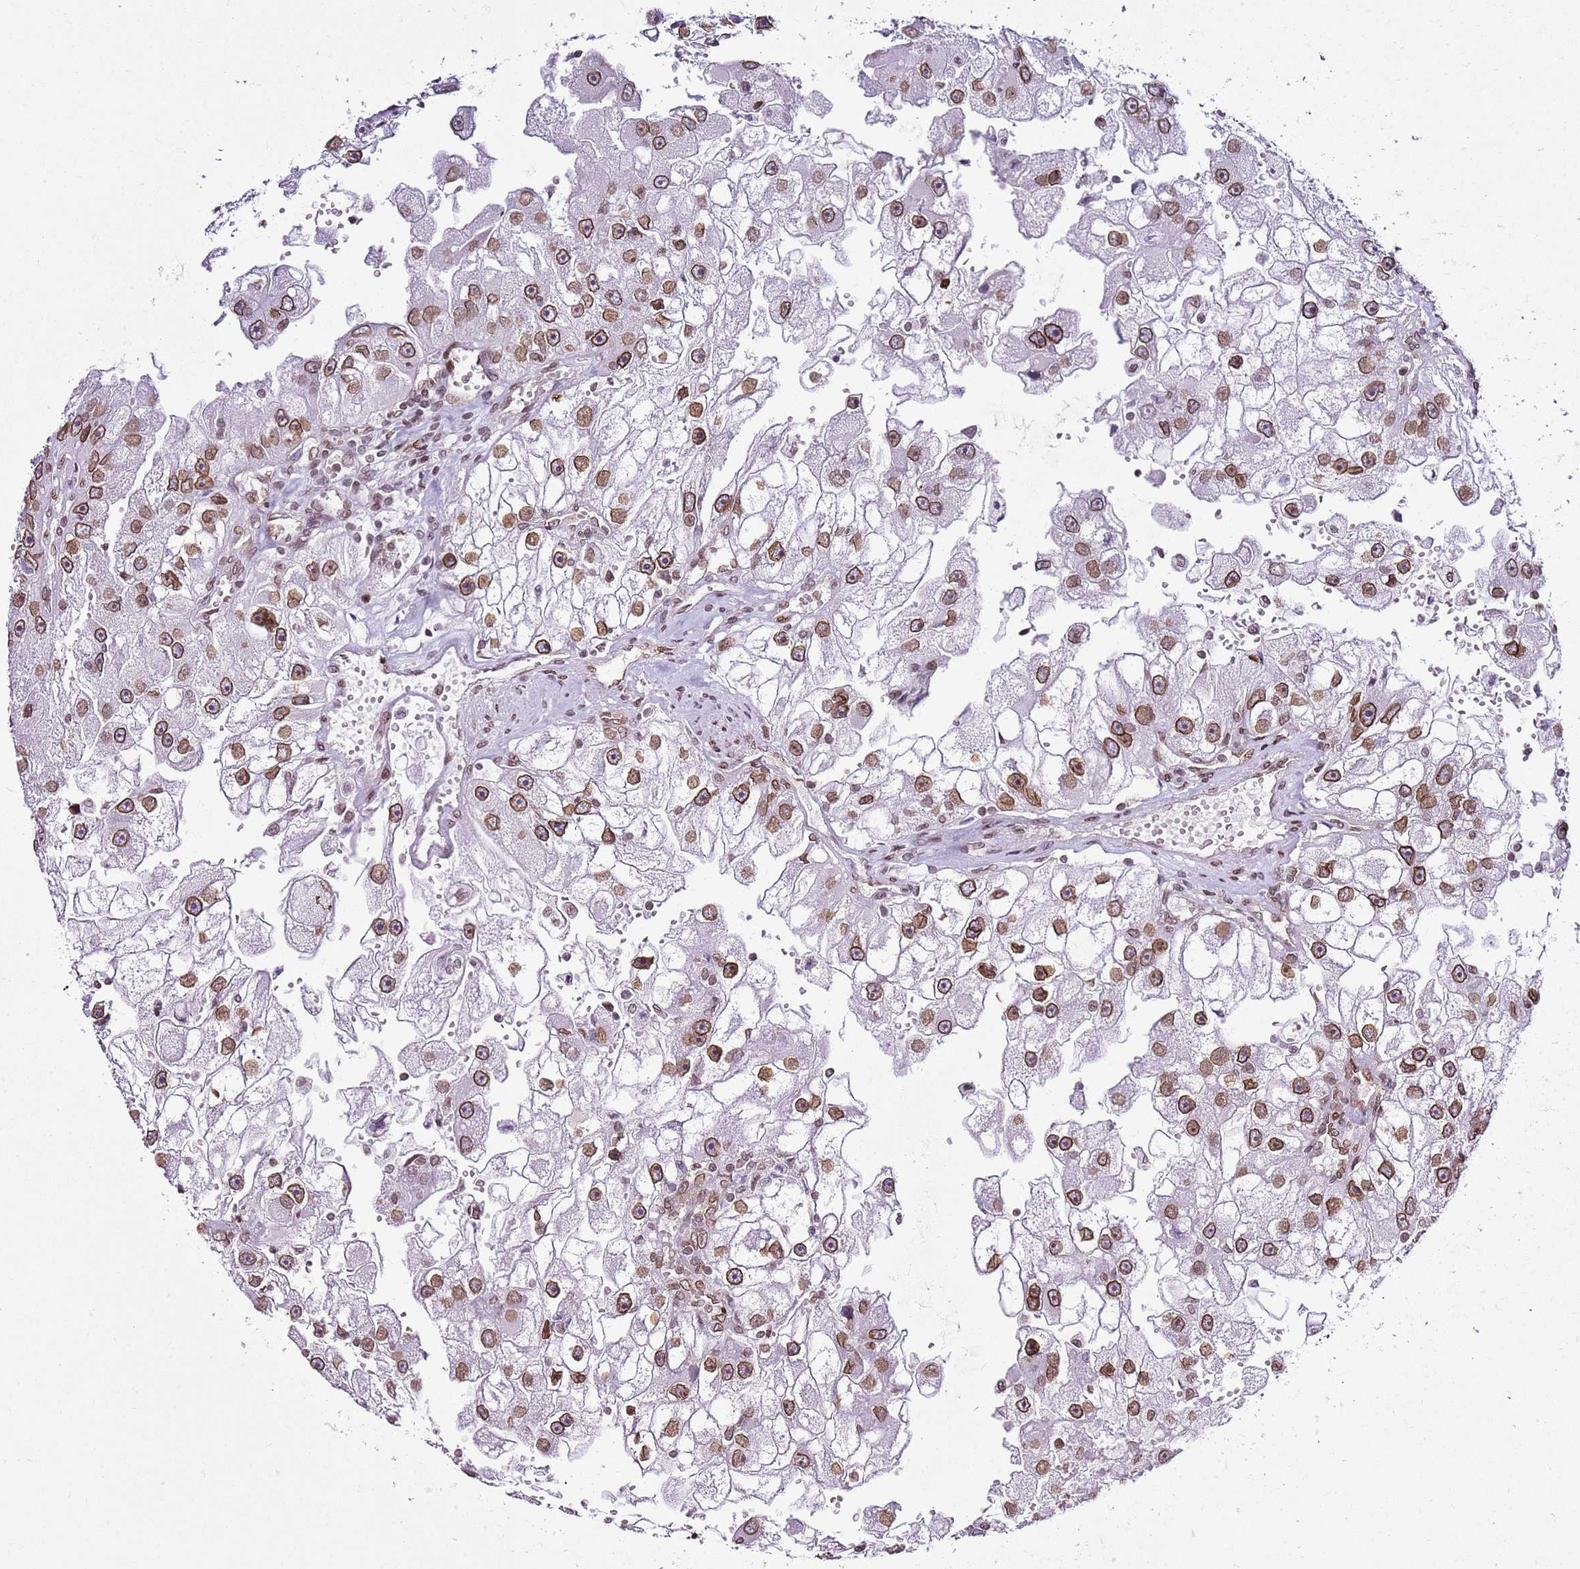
{"staining": {"intensity": "strong", "quantity": ">75%", "location": "cytoplasmic/membranous,nuclear"}, "tissue": "renal cancer", "cell_type": "Tumor cells", "image_type": "cancer", "snomed": [{"axis": "morphology", "description": "Adenocarcinoma, NOS"}, {"axis": "topography", "description": "Kidney"}], "caption": "DAB (3,3'-diaminobenzidine) immunohistochemical staining of renal adenocarcinoma demonstrates strong cytoplasmic/membranous and nuclear protein expression in approximately >75% of tumor cells.", "gene": "POU6F1", "patient": {"sex": "male", "age": 63}}